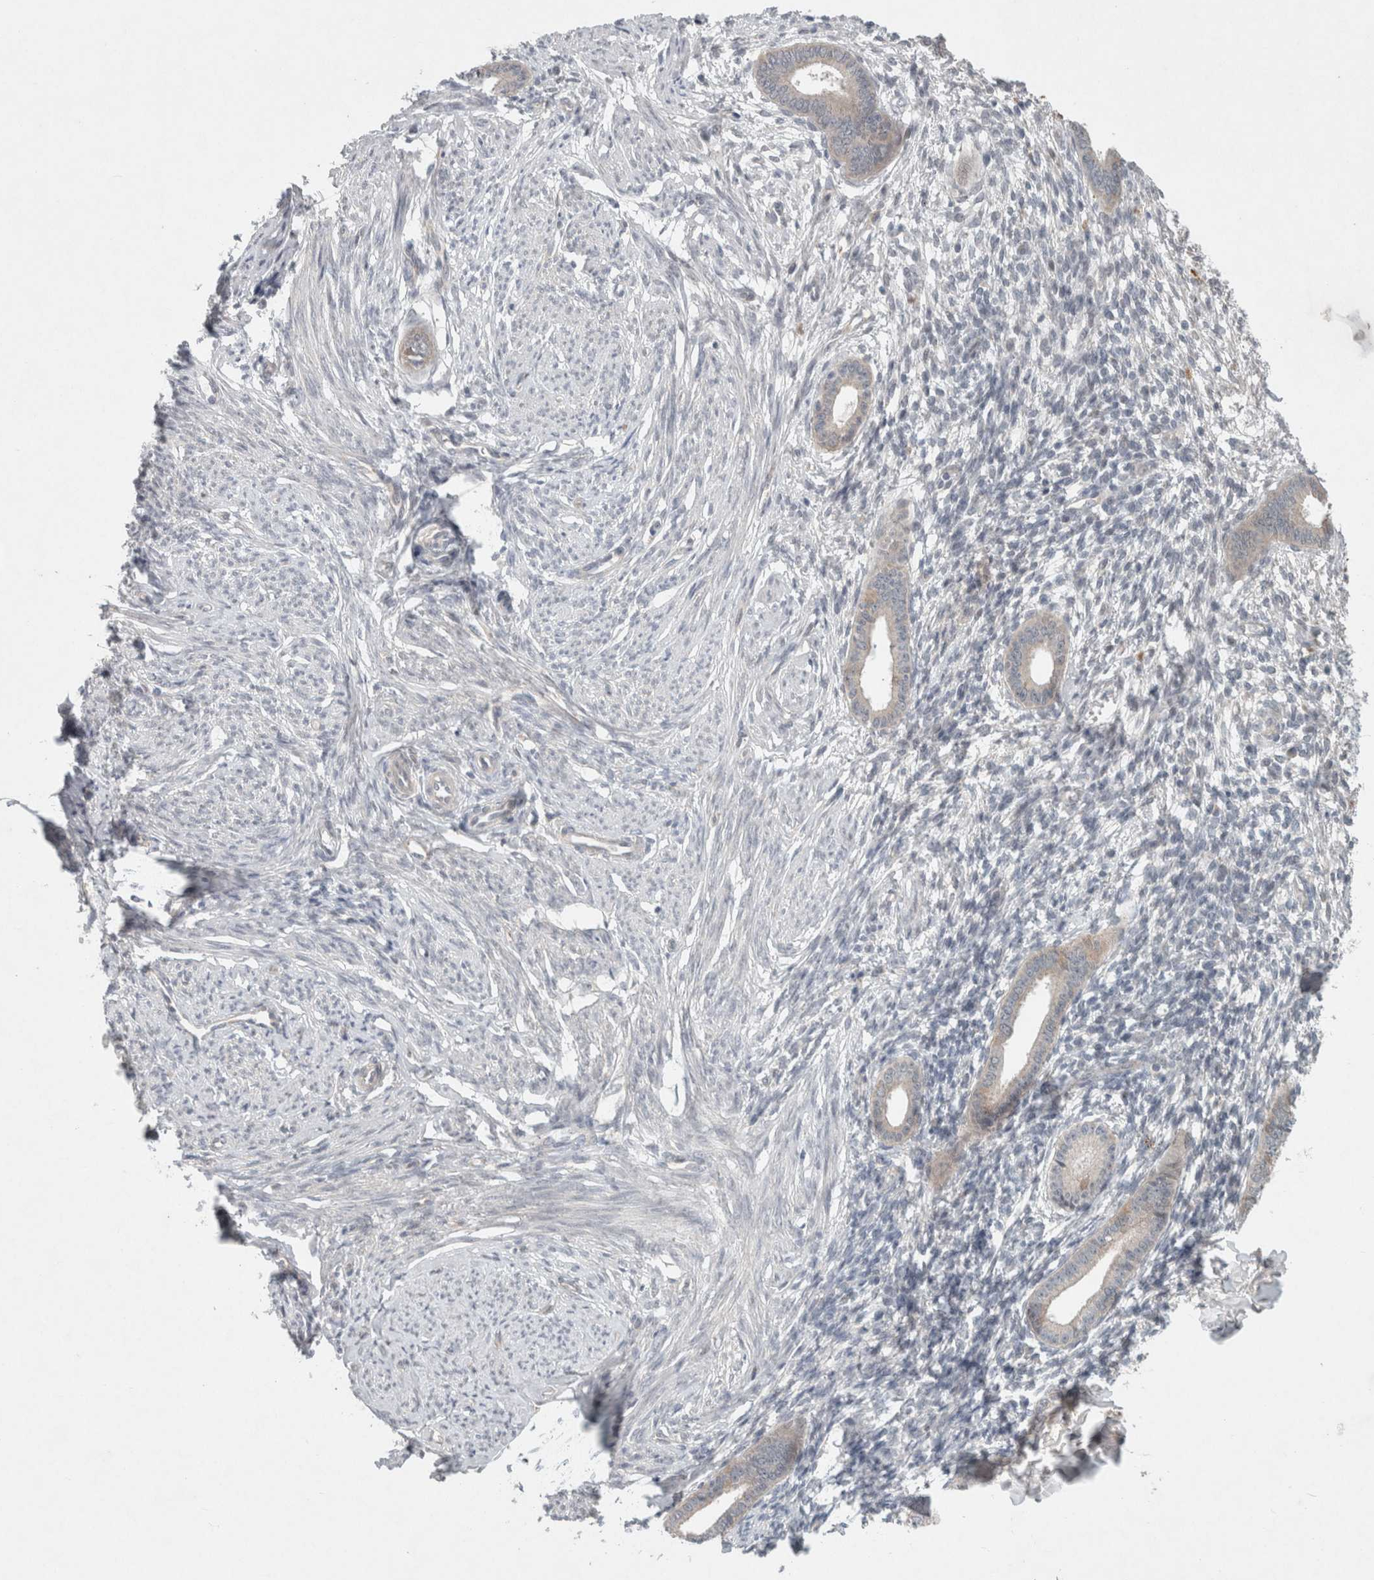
{"staining": {"intensity": "negative", "quantity": "none", "location": "none"}, "tissue": "endometrium", "cell_type": "Cells in endometrial stroma", "image_type": "normal", "snomed": [{"axis": "morphology", "description": "Normal tissue, NOS"}, {"axis": "topography", "description": "Endometrium"}], "caption": "This is an immunohistochemistry photomicrograph of benign endometrium. There is no positivity in cells in endometrial stroma.", "gene": "RASAL2", "patient": {"sex": "female", "age": 56}}